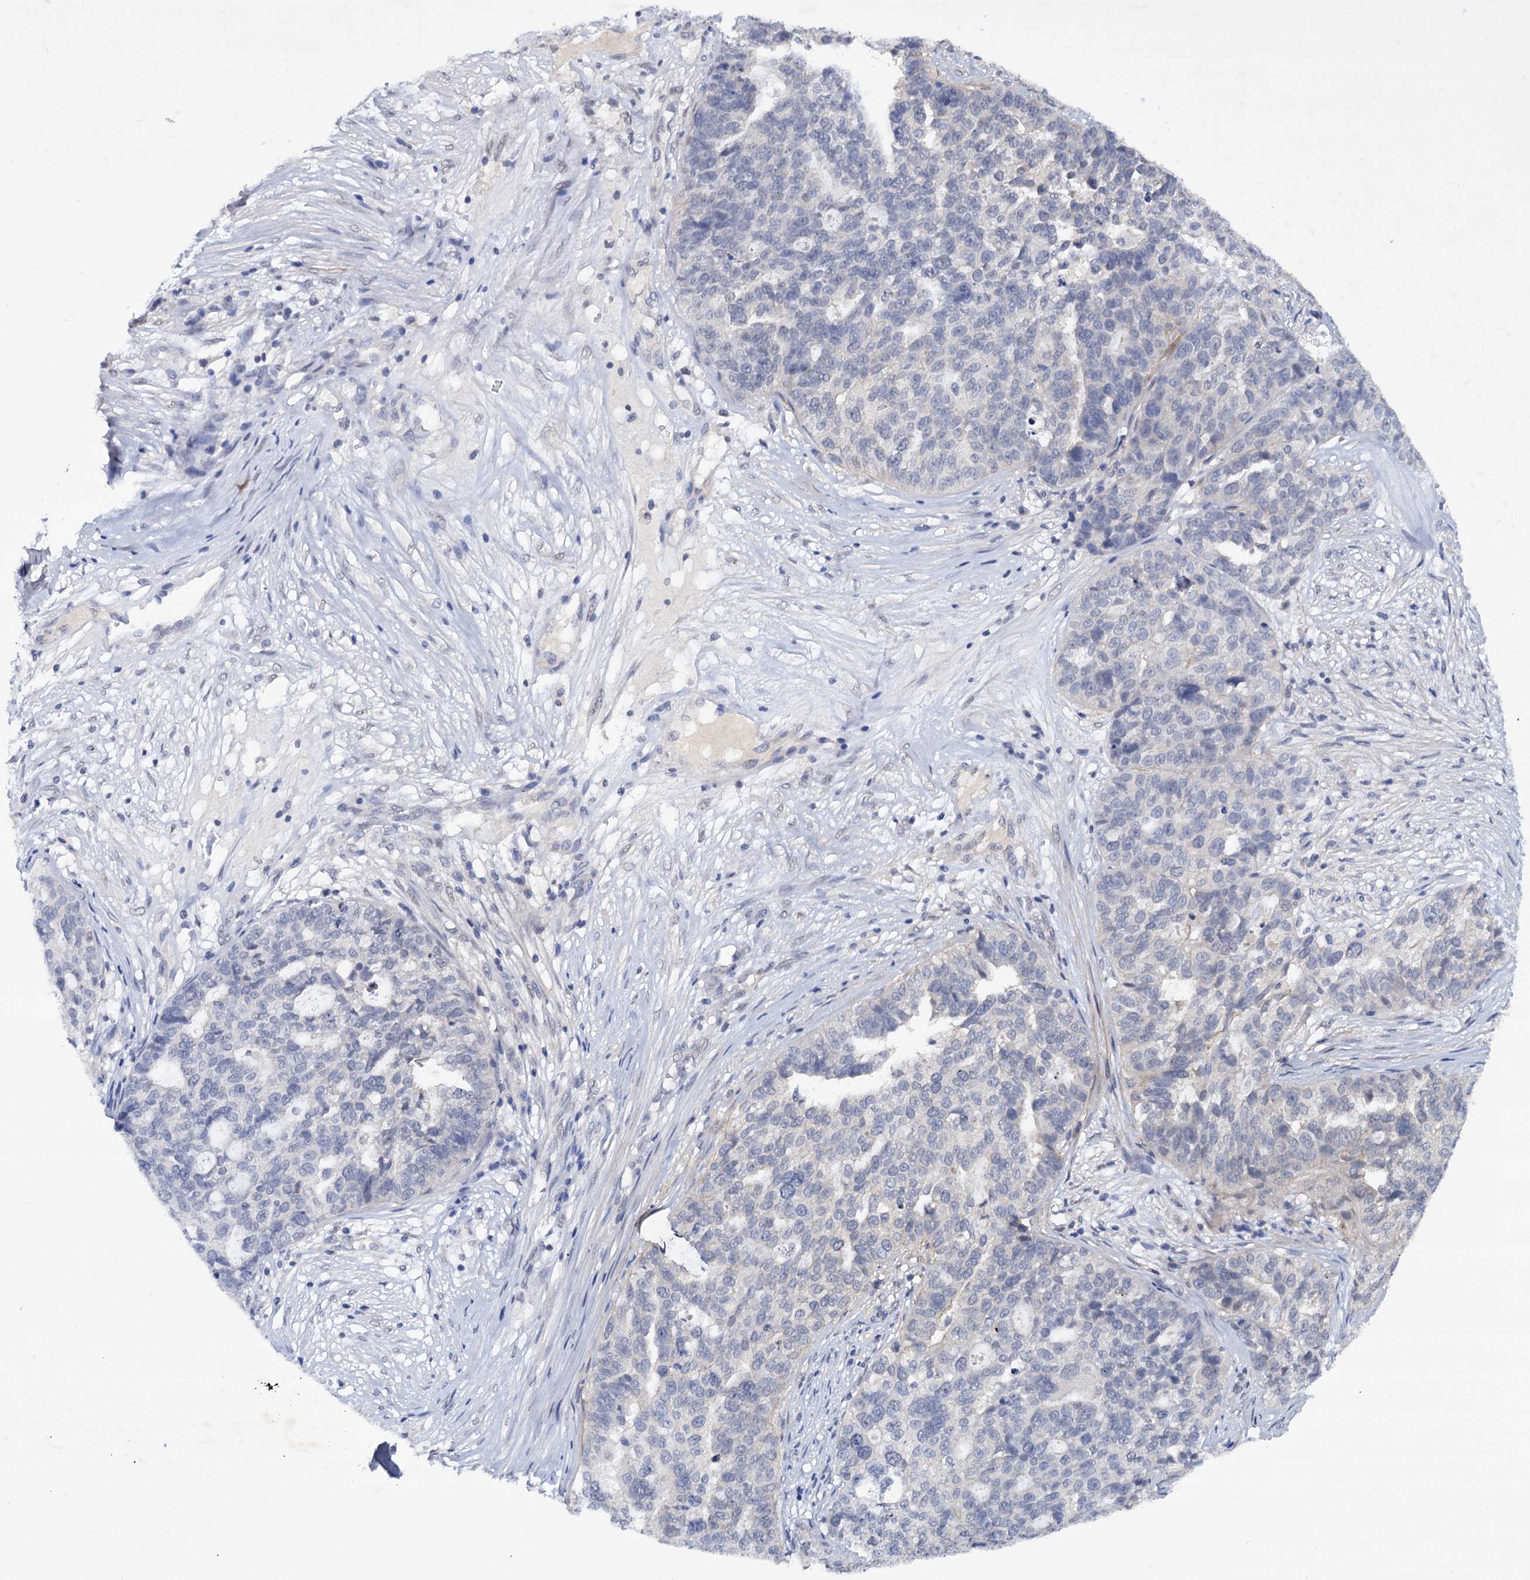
{"staining": {"intensity": "negative", "quantity": "none", "location": "none"}, "tissue": "ovarian cancer", "cell_type": "Tumor cells", "image_type": "cancer", "snomed": [{"axis": "morphology", "description": "Cystadenocarcinoma, serous, NOS"}, {"axis": "topography", "description": "Ovary"}], "caption": "DAB immunohistochemical staining of ovarian cancer (serous cystadenocarcinoma) displays no significant expression in tumor cells.", "gene": "TBC1D12", "patient": {"sex": "female", "age": 59}}